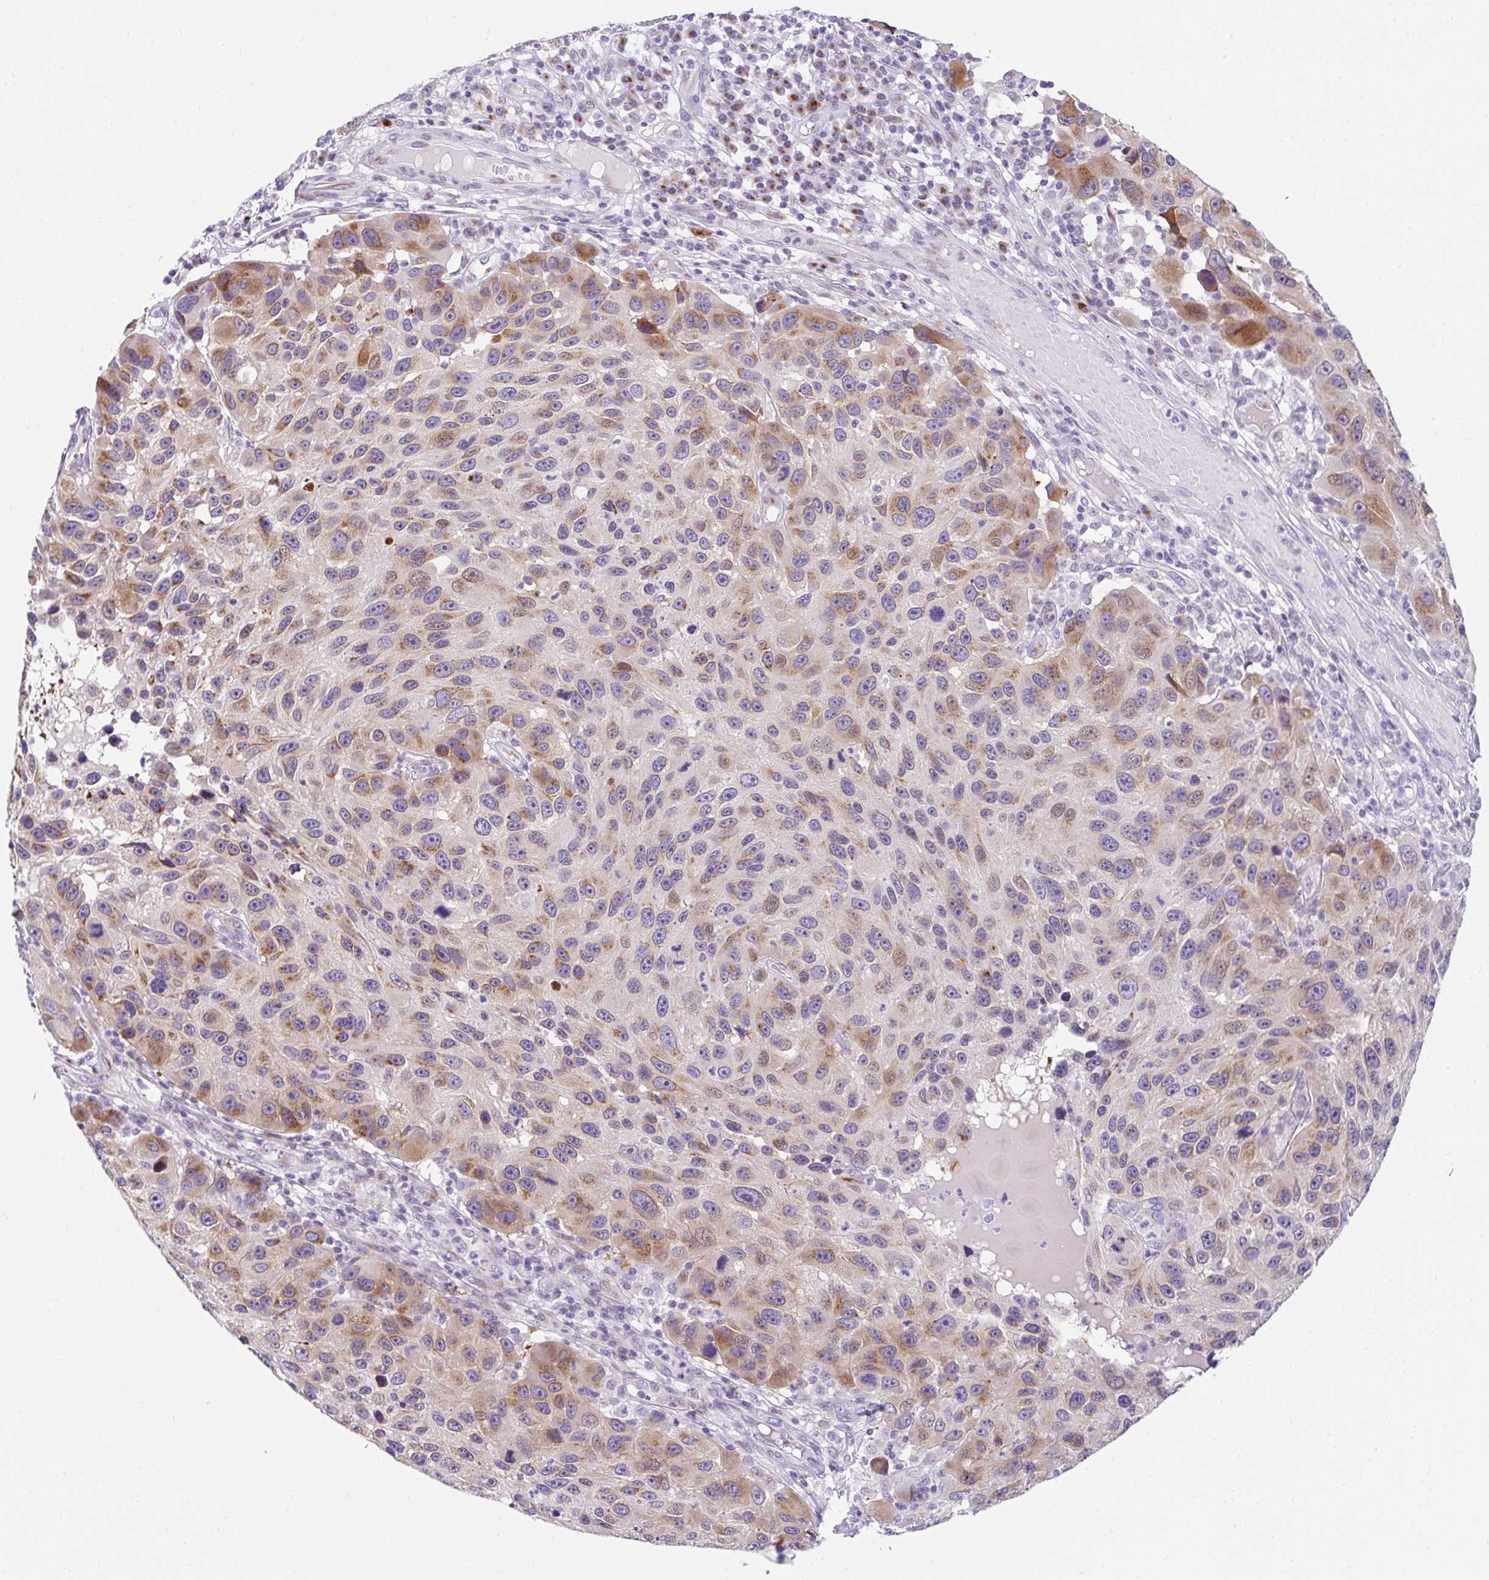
{"staining": {"intensity": "moderate", "quantity": ">75%", "location": "cytoplasmic/membranous"}, "tissue": "melanoma", "cell_type": "Tumor cells", "image_type": "cancer", "snomed": [{"axis": "morphology", "description": "Malignant melanoma, NOS"}, {"axis": "topography", "description": "Skin"}], "caption": "Melanoma was stained to show a protein in brown. There is medium levels of moderate cytoplasmic/membranous expression in about >75% of tumor cells.", "gene": "GOLGA8A", "patient": {"sex": "male", "age": 53}}